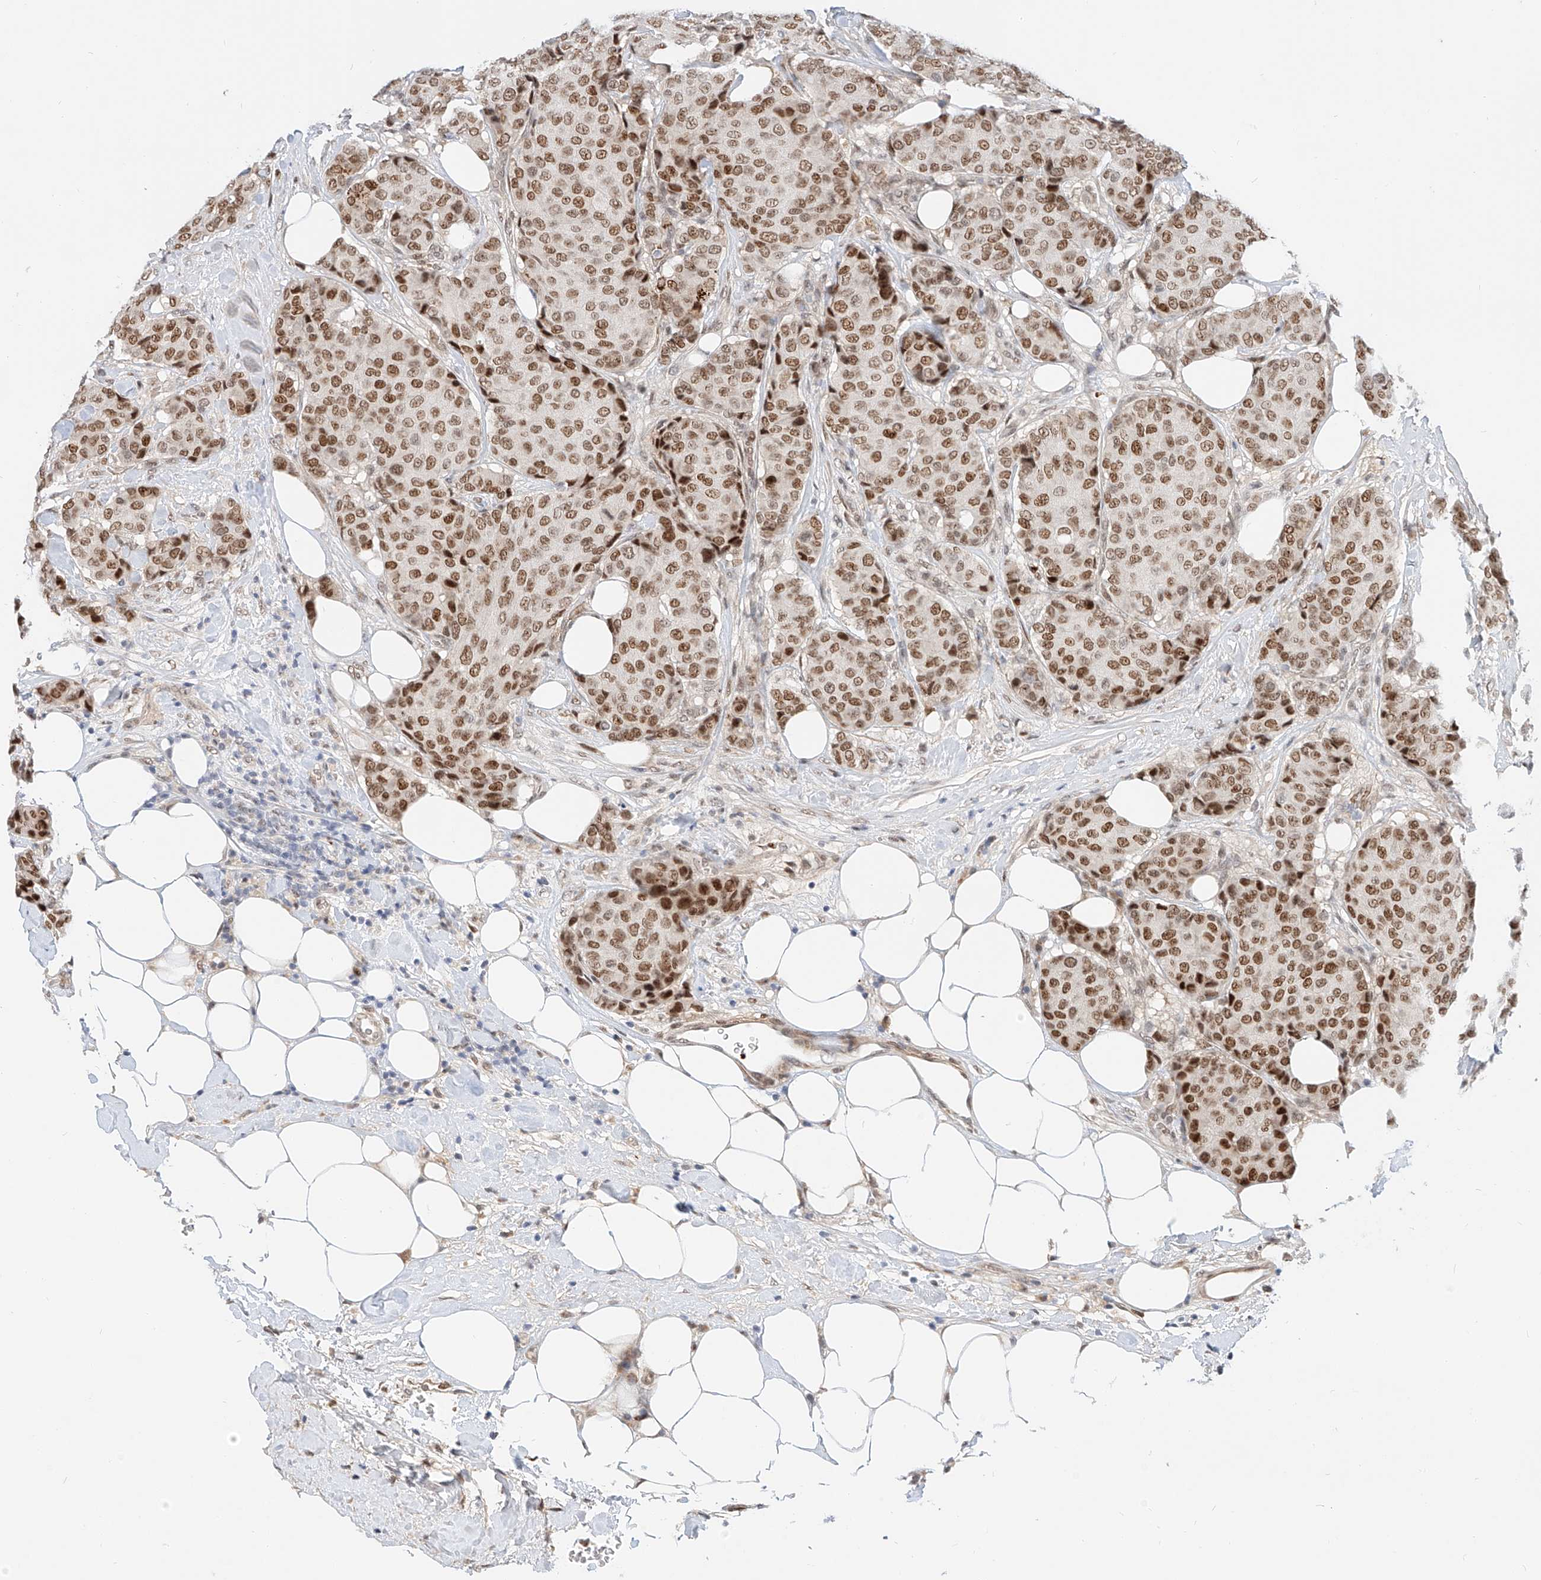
{"staining": {"intensity": "moderate", "quantity": ">75%", "location": "nuclear"}, "tissue": "breast cancer", "cell_type": "Tumor cells", "image_type": "cancer", "snomed": [{"axis": "morphology", "description": "Duct carcinoma"}, {"axis": "topography", "description": "Breast"}], "caption": "About >75% of tumor cells in infiltrating ductal carcinoma (breast) reveal moderate nuclear protein staining as visualized by brown immunohistochemical staining.", "gene": "CBX8", "patient": {"sex": "female", "age": 75}}